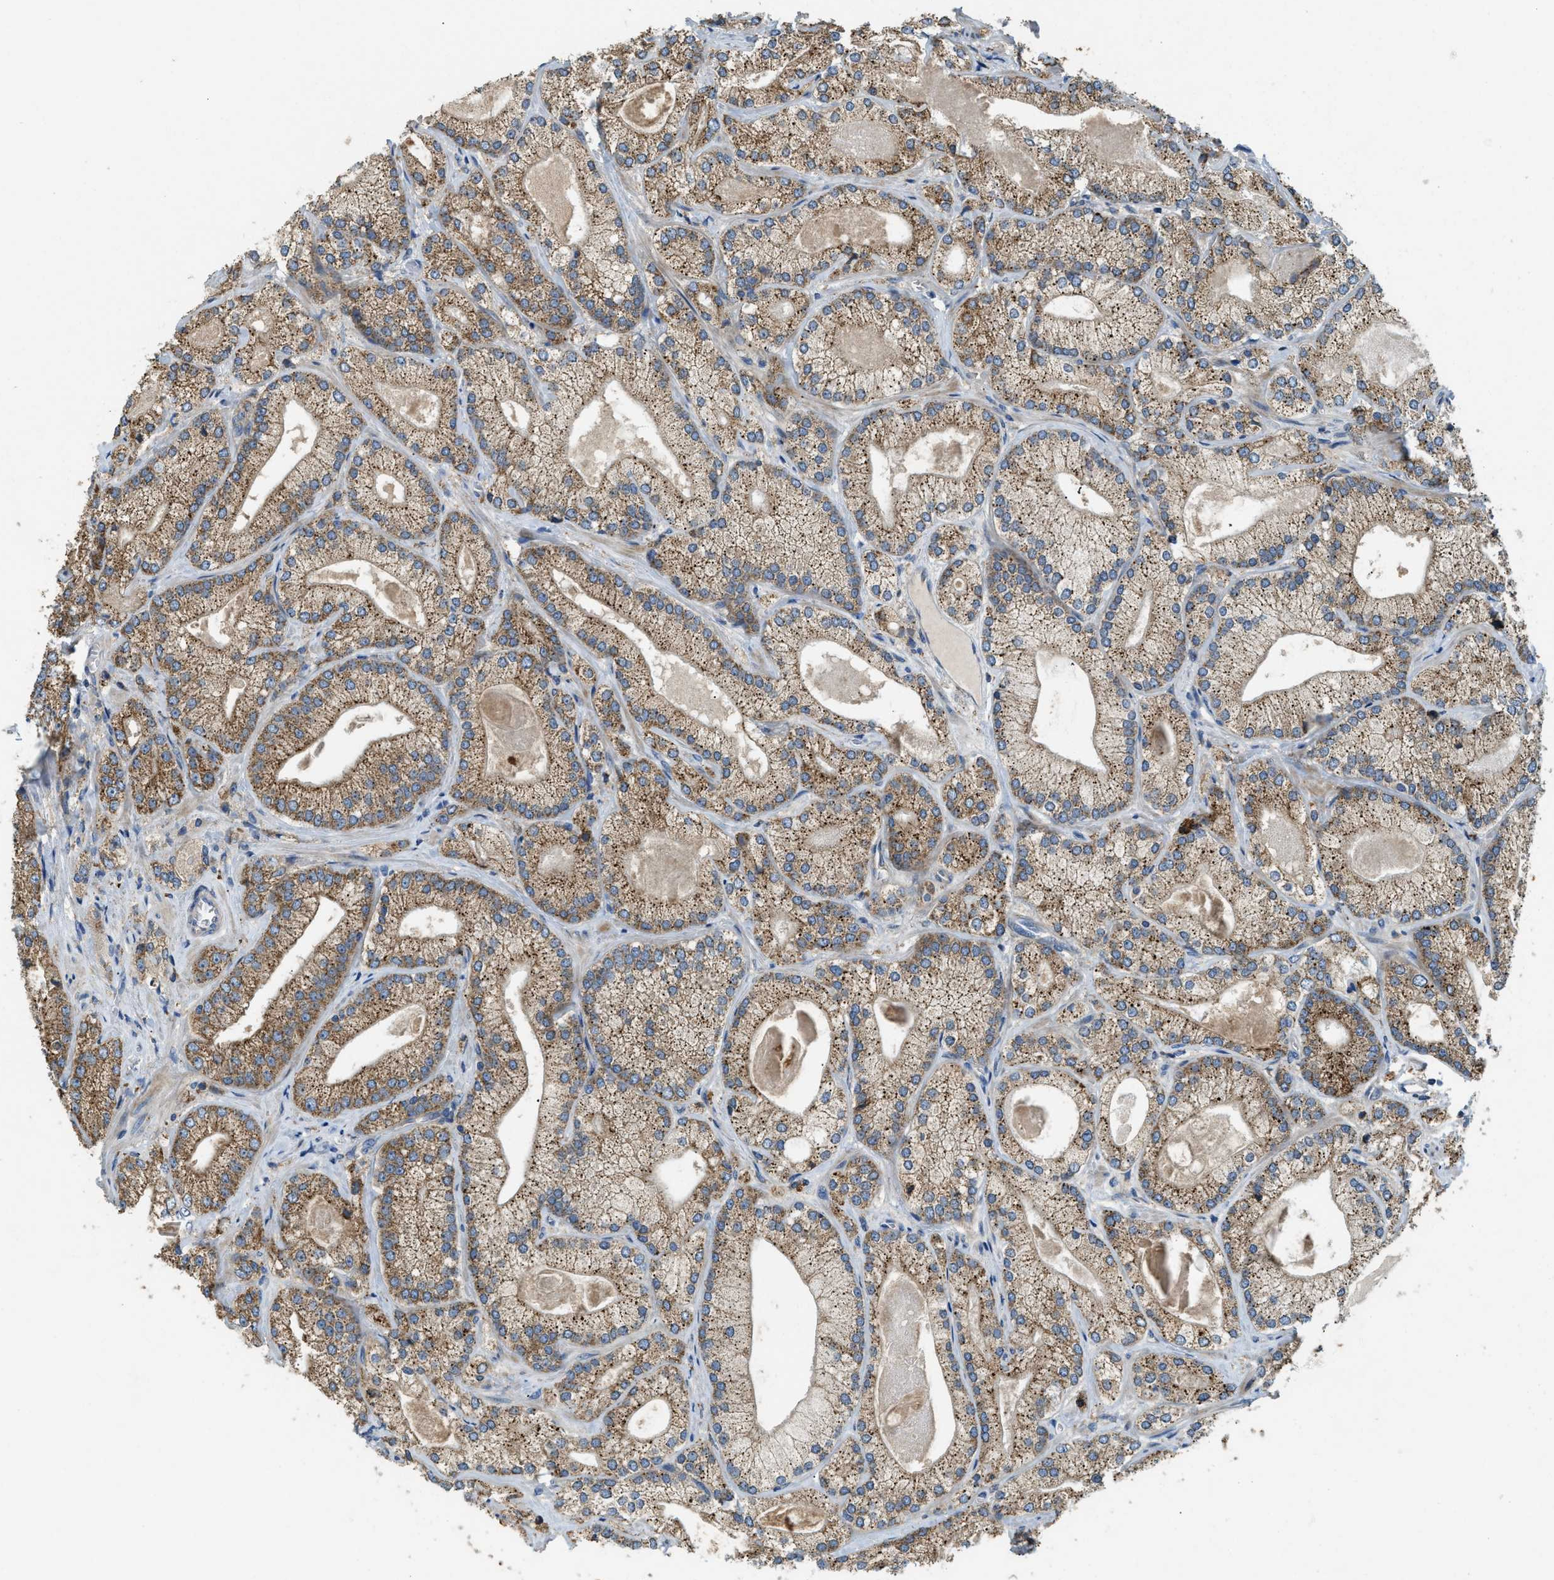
{"staining": {"intensity": "moderate", "quantity": ">75%", "location": "cytoplasmic/membranous"}, "tissue": "prostate cancer", "cell_type": "Tumor cells", "image_type": "cancer", "snomed": [{"axis": "morphology", "description": "Adenocarcinoma, Low grade"}, {"axis": "topography", "description": "Prostate"}], "caption": "Low-grade adenocarcinoma (prostate) was stained to show a protein in brown. There is medium levels of moderate cytoplasmic/membranous positivity in about >75% of tumor cells.", "gene": "TMEM68", "patient": {"sex": "male", "age": 65}}